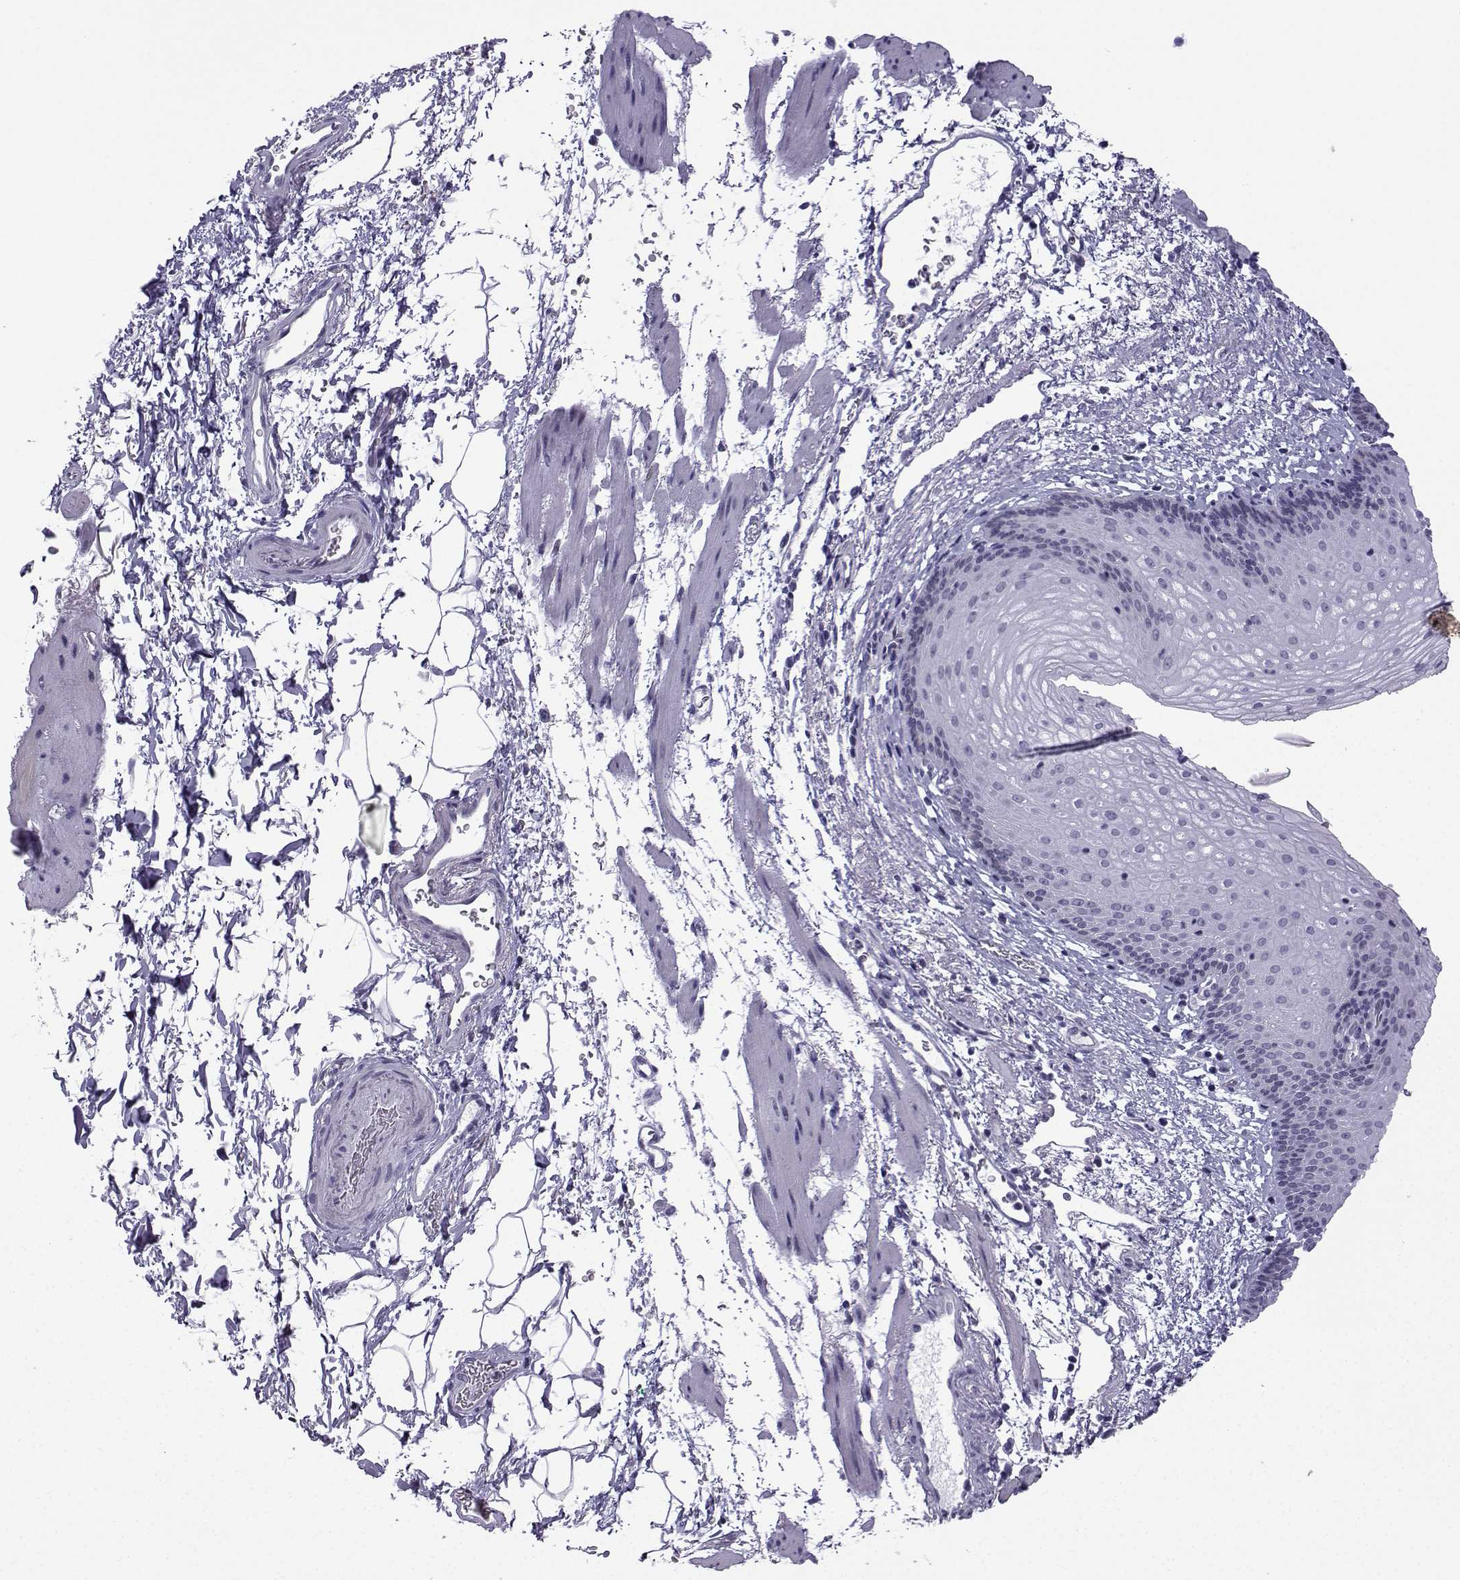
{"staining": {"intensity": "negative", "quantity": "none", "location": "none"}, "tissue": "esophagus", "cell_type": "Squamous epithelial cells", "image_type": "normal", "snomed": [{"axis": "morphology", "description": "Normal tissue, NOS"}, {"axis": "topography", "description": "Esophagus"}], "caption": "The micrograph demonstrates no staining of squamous epithelial cells in benign esophagus.", "gene": "CFAP53", "patient": {"sex": "female", "age": 64}}